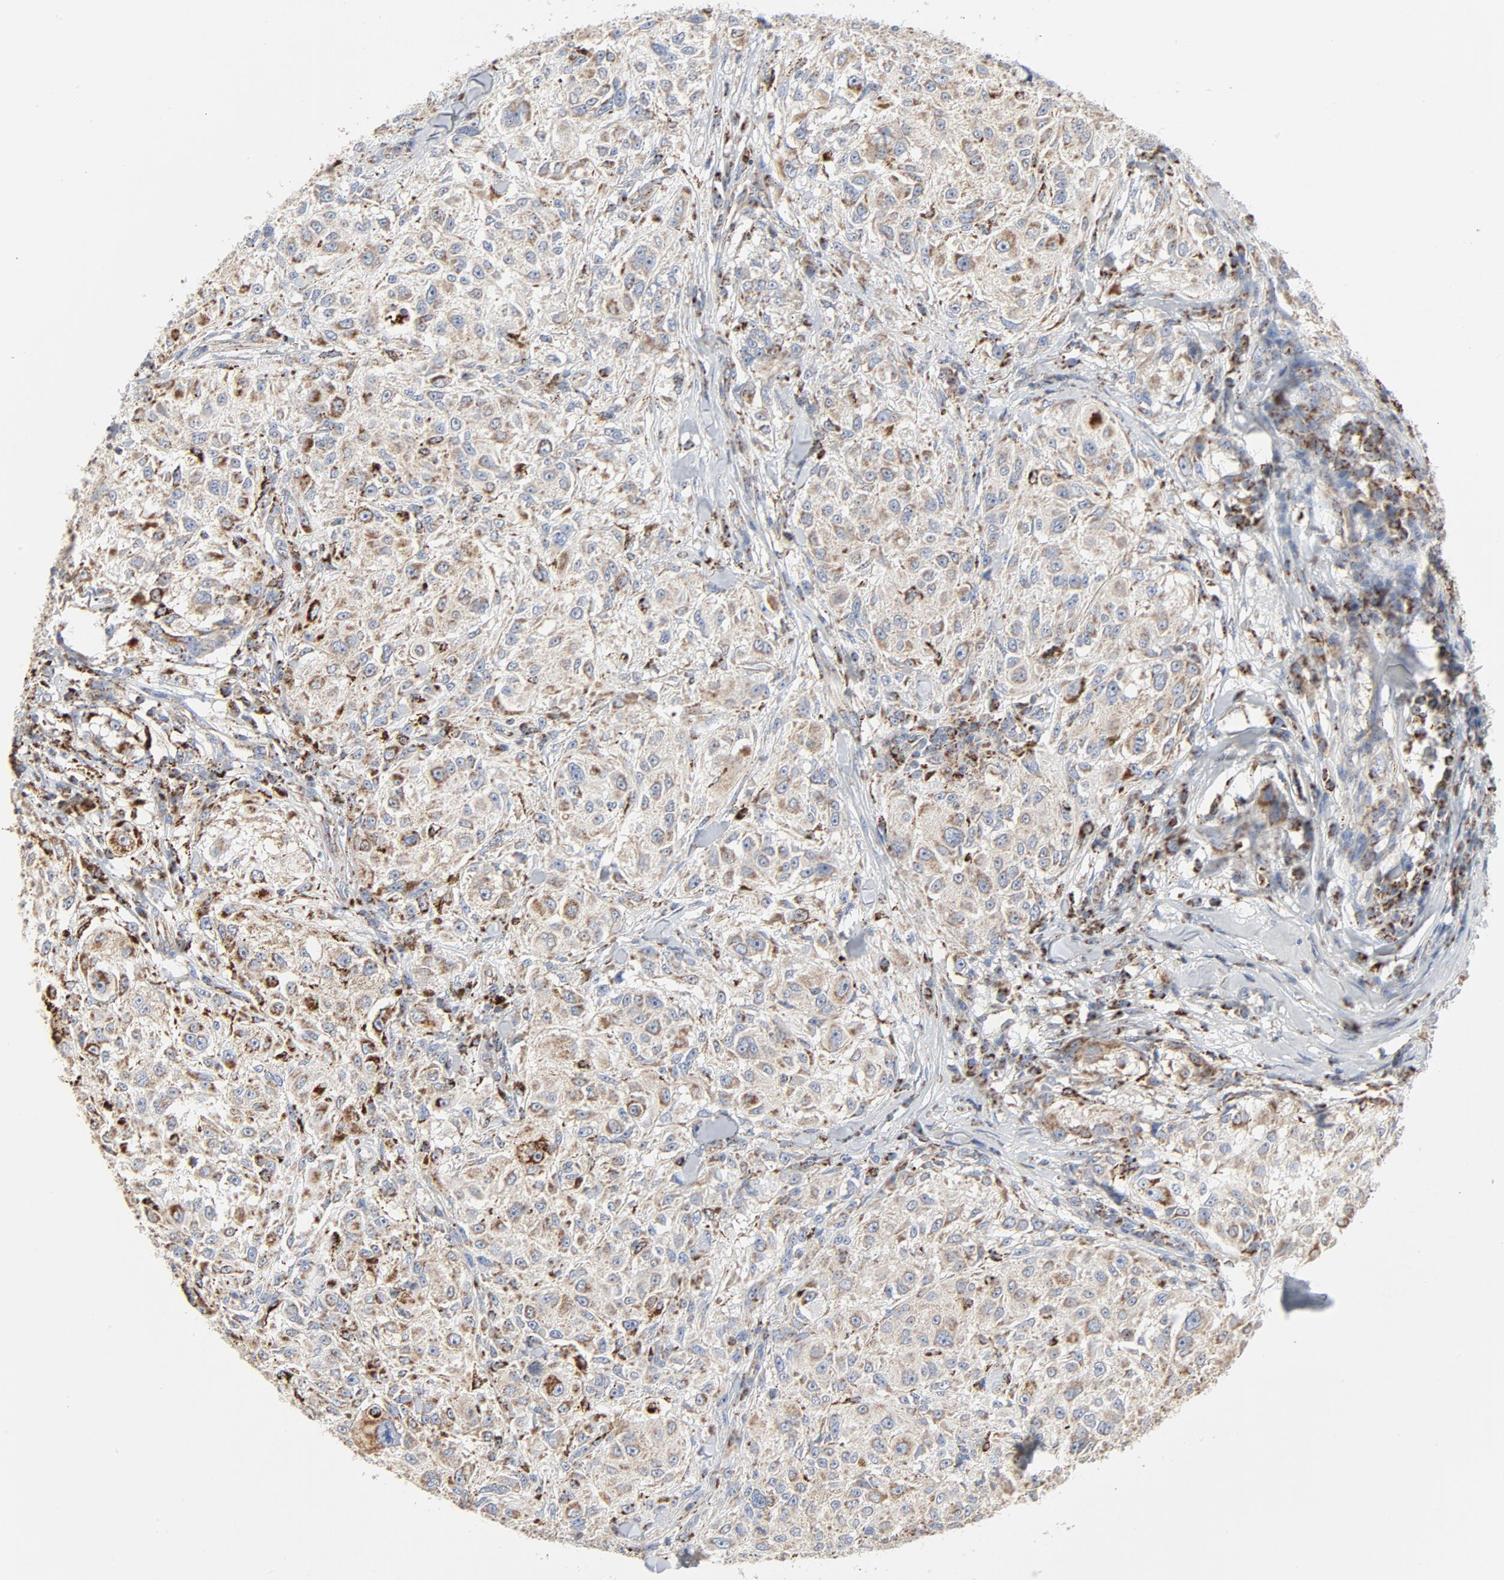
{"staining": {"intensity": "weak", "quantity": "25%-75%", "location": "cytoplasmic/membranous"}, "tissue": "melanoma", "cell_type": "Tumor cells", "image_type": "cancer", "snomed": [{"axis": "morphology", "description": "Necrosis, NOS"}, {"axis": "morphology", "description": "Malignant melanoma, NOS"}, {"axis": "topography", "description": "Skin"}], "caption": "DAB immunohistochemical staining of human melanoma reveals weak cytoplasmic/membranous protein staining in approximately 25%-75% of tumor cells.", "gene": "SETD3", "patient": {"sex": "female", "age": 87}}